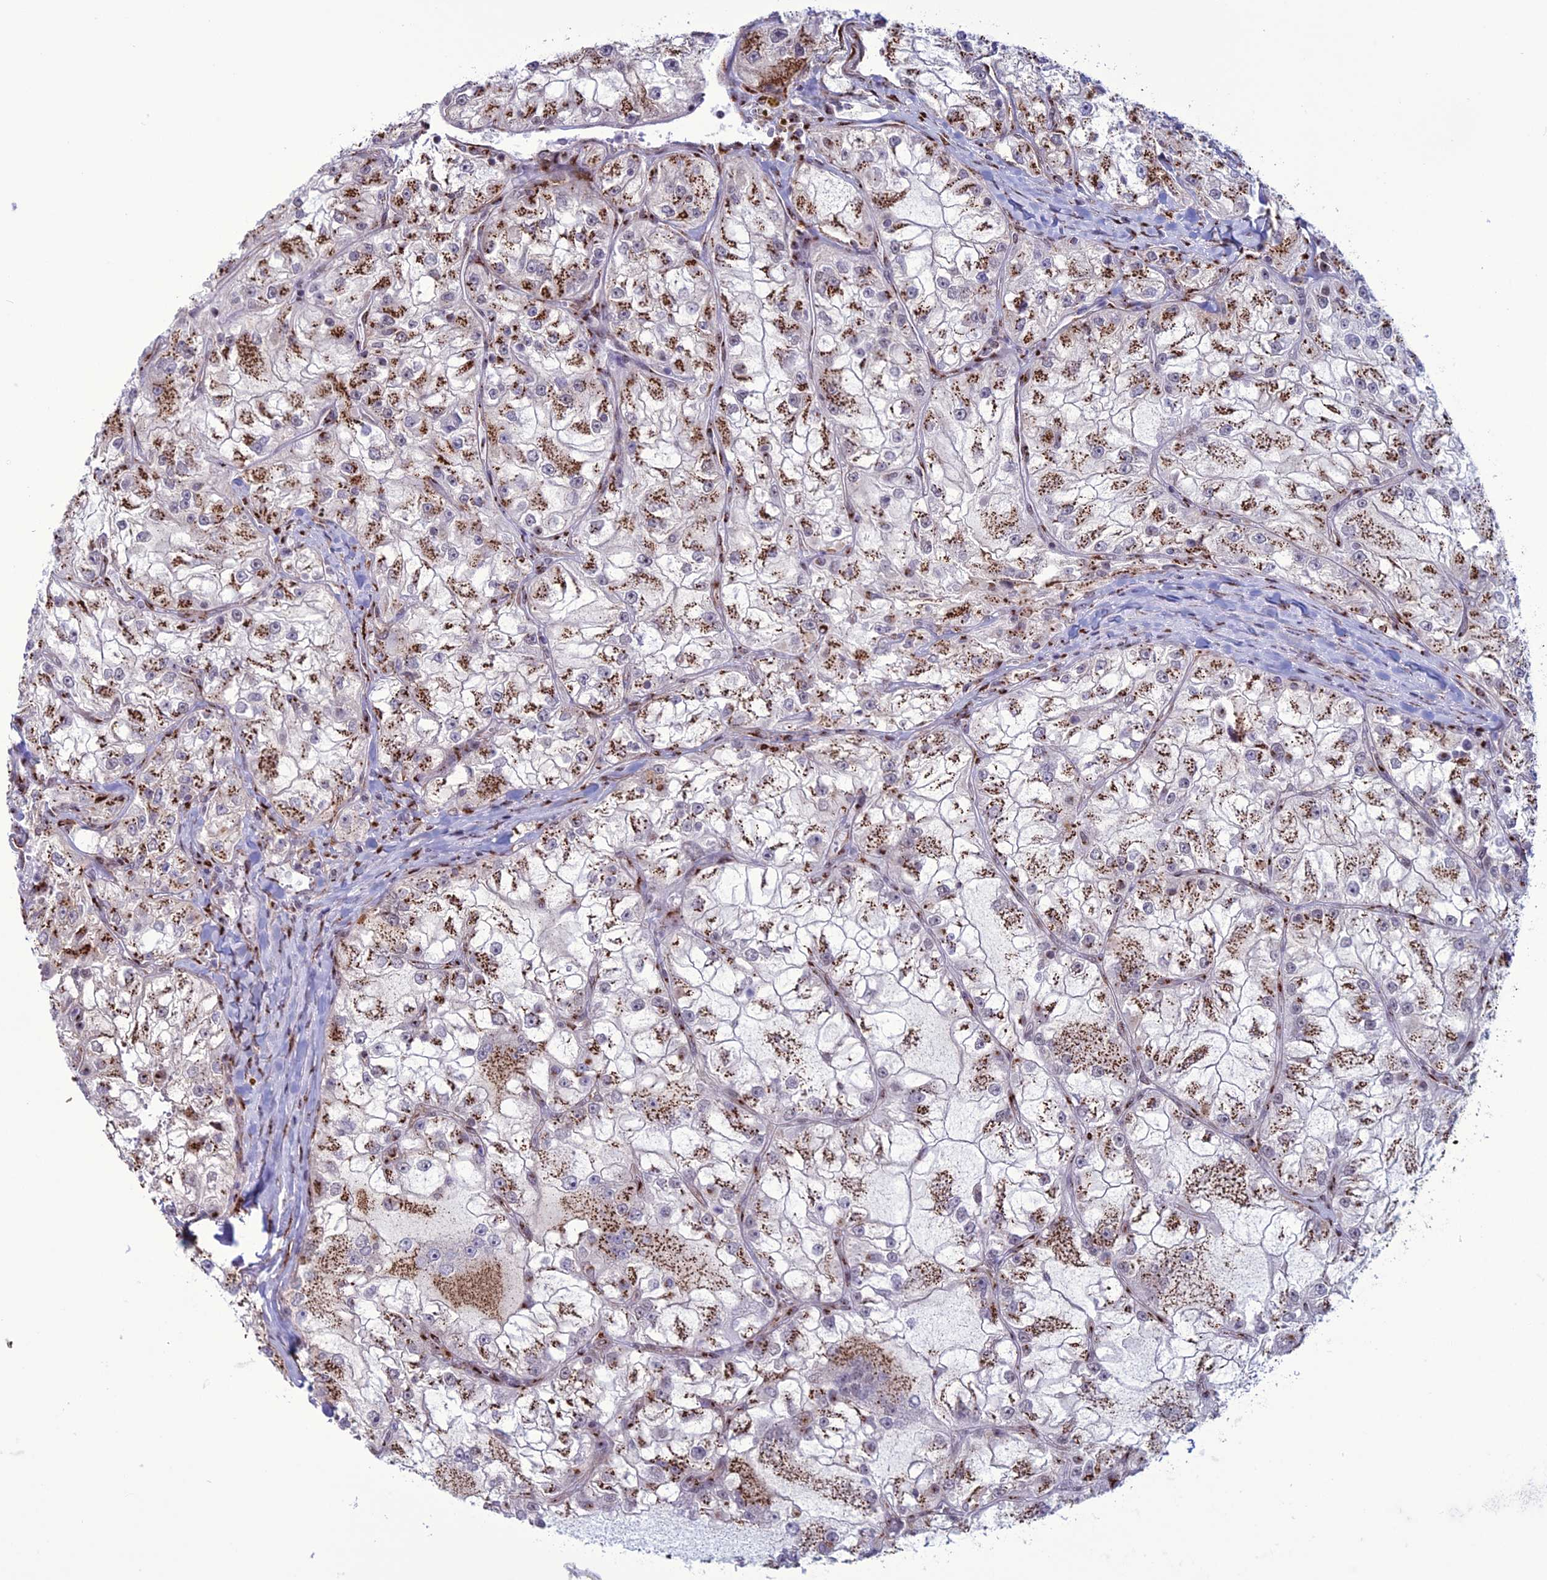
{"staining": {"intensity": "strong", "quantity": ">75%", "location": "cytoplasmic/membranous"}, "tissue": "renal cancer", "cell_type": "Tumor cells", "image_type": "cancer", "snomed": [{"axis": "morphology", "description": "Adenocarcinoma, NOS"}, {"axis": "topography", "description": "Kidney"}], "caption": "Immunohistochemical staining of adenocarcinoma (renal) shows strong cytoplasmic/membranous protein staining in approximately >75% of tumor cells.", "gene": "PLEKHA4", "patient": {"sex": "female", "age": 72}}